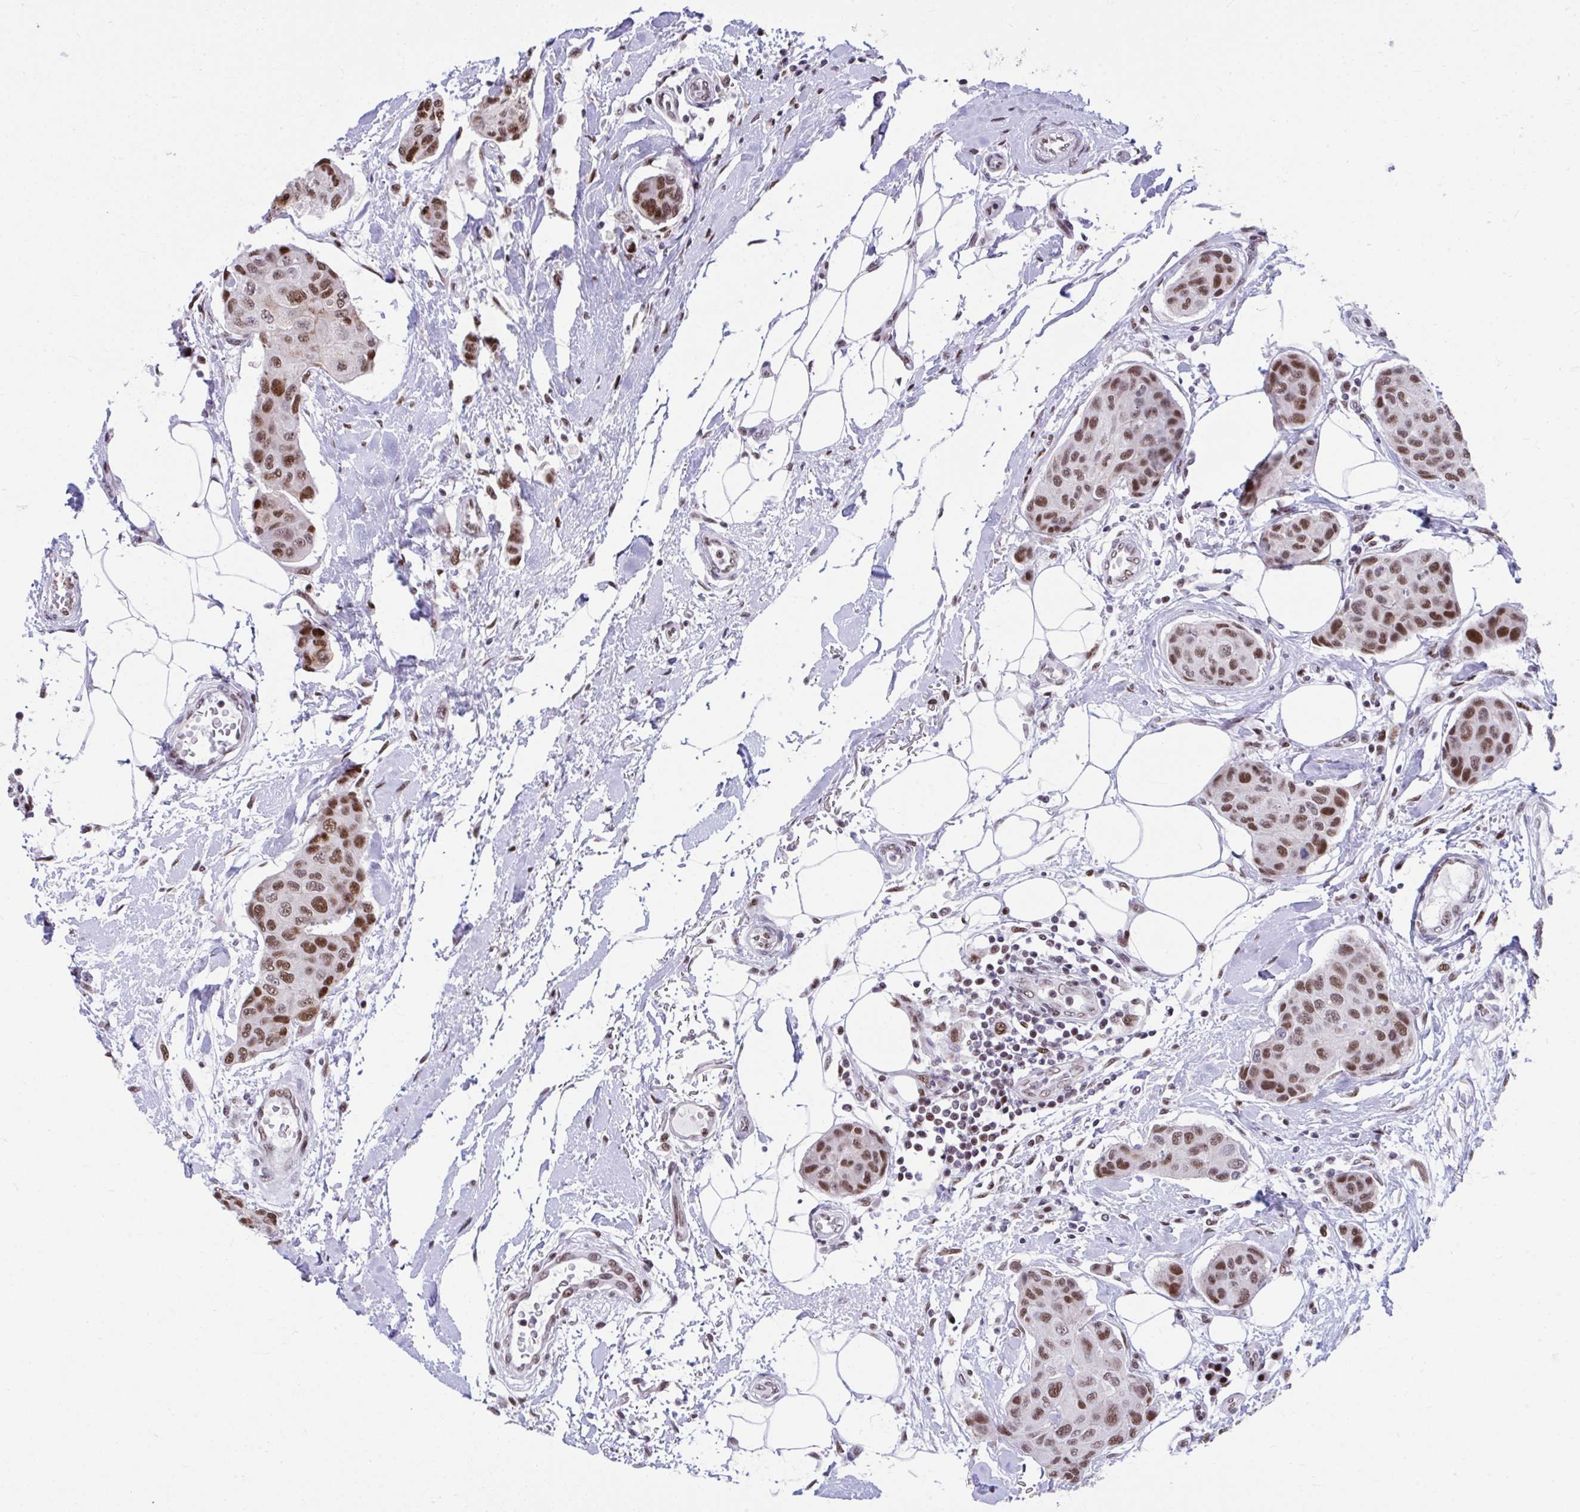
{"staining": {"intensity": "moderate", "quantity": ">75%", "location": "nuclear"}, "tissue": "breast cancer", "cell_type": "Tumor cells", "image_type": "cancer", "snomed": [{"axis": "morphology", "description": "Duct carcinoma"}, {"axis": "topography", "description": "Breast"}, {"axis": "topography", "description": "Lymph node"}], "caption": "Protein expression by immunohistochemistry (IHC) demonstrates moderate nuclear staining in about >75% of tumor cells in breast cancer (infiltrating ductal carcinoma). Using DAB (brown) and hematoxylin (blue) stains, captured at high magnification using brightfield microscopy.", "gene": "SLC35C2", "patient": {"sex": "female", "age": 80}}